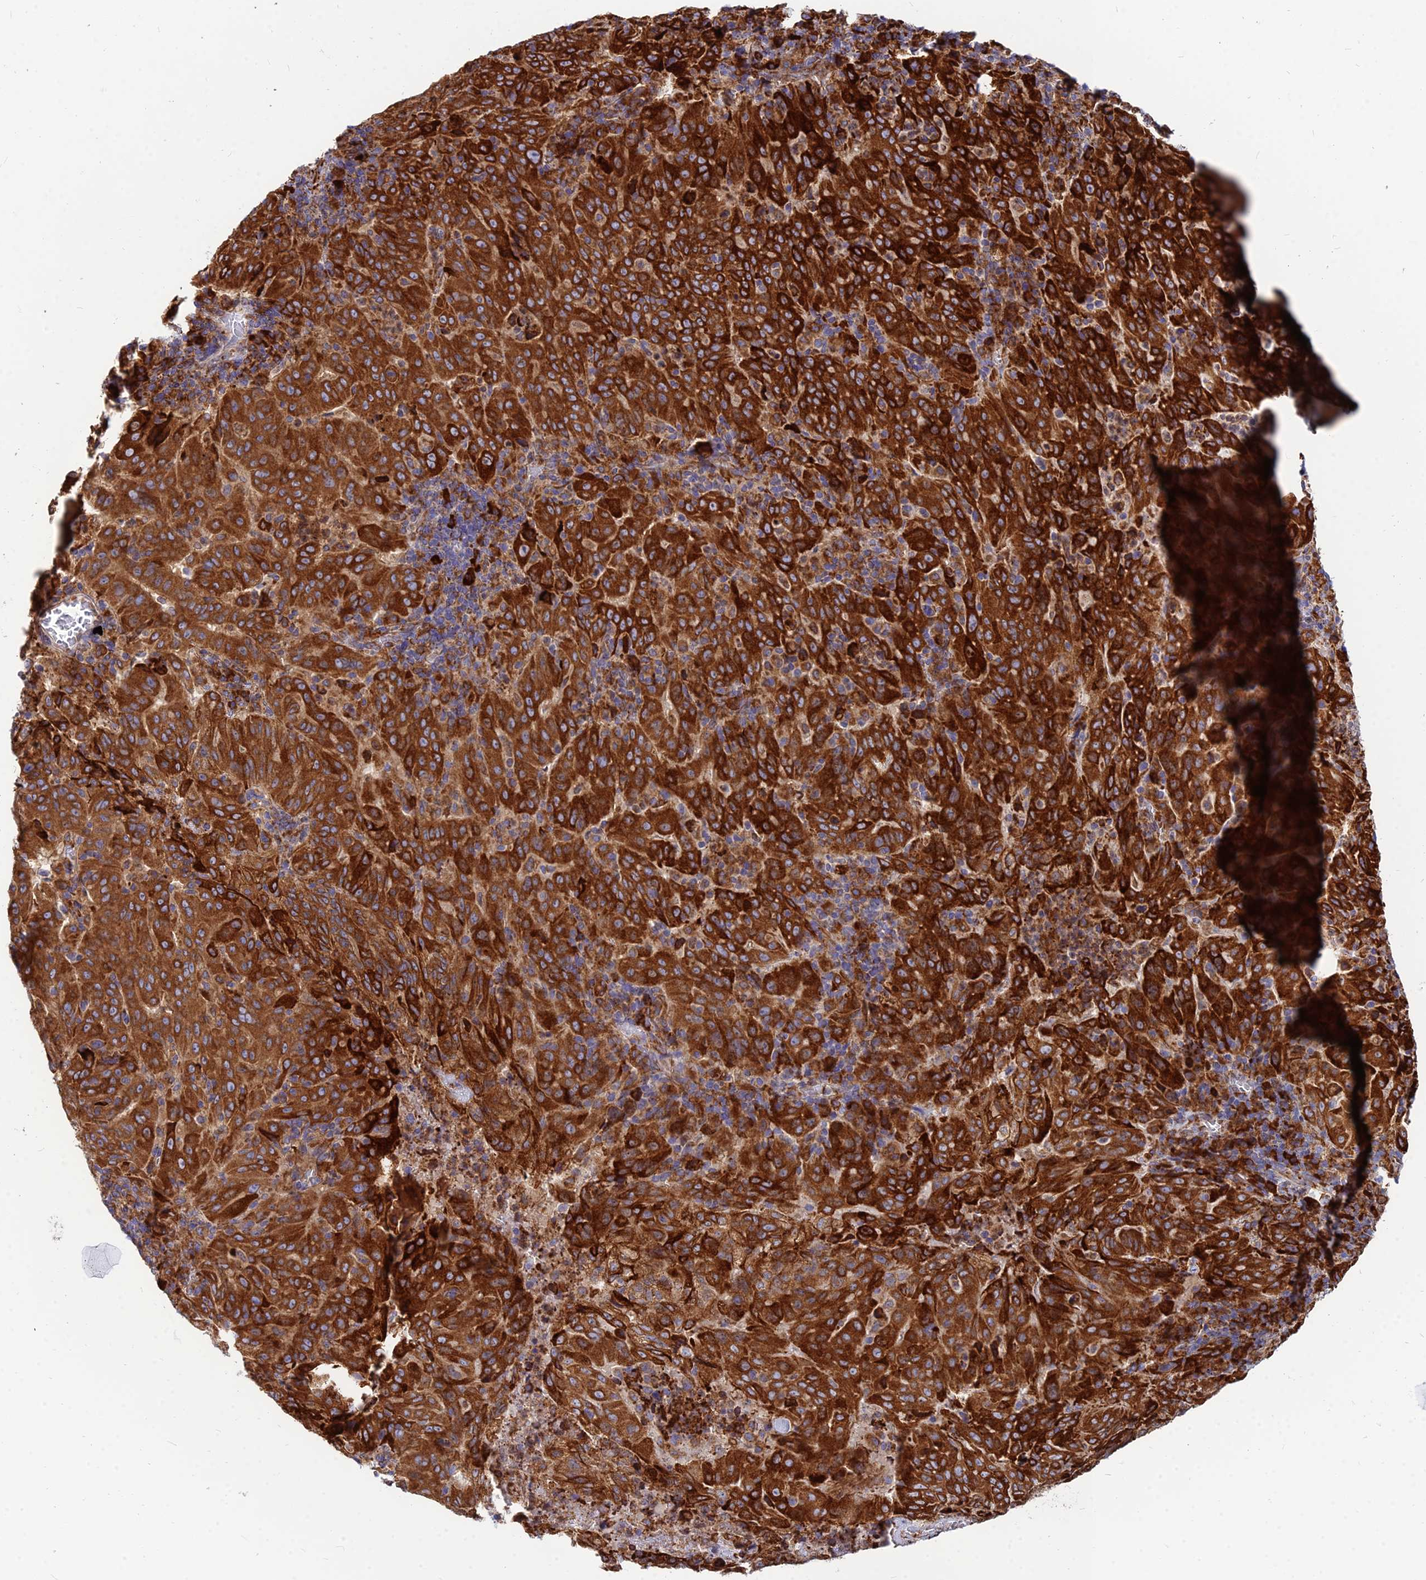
{"staining": {"intensity": "strong", "quantity": ">75%", "location": "cytoplasmic/membranous"}, "tissue": "pancreatic cancer", "cell_type": "Tumor cells", "image_type": "cancer", "snomed": [{"axis": "morphology", "description": "Adenocarcinoma, NOS"}, {"axis": "topography", "description": "Pancreas"}], "caption": "A high amount of strong cytoplasmic/membranous positivity is seen in approximately >75% of tumor cells in pancreatic cancer tissue.", "gene": "CCT6B", "patient": {"sex": "male", "age": 63}}